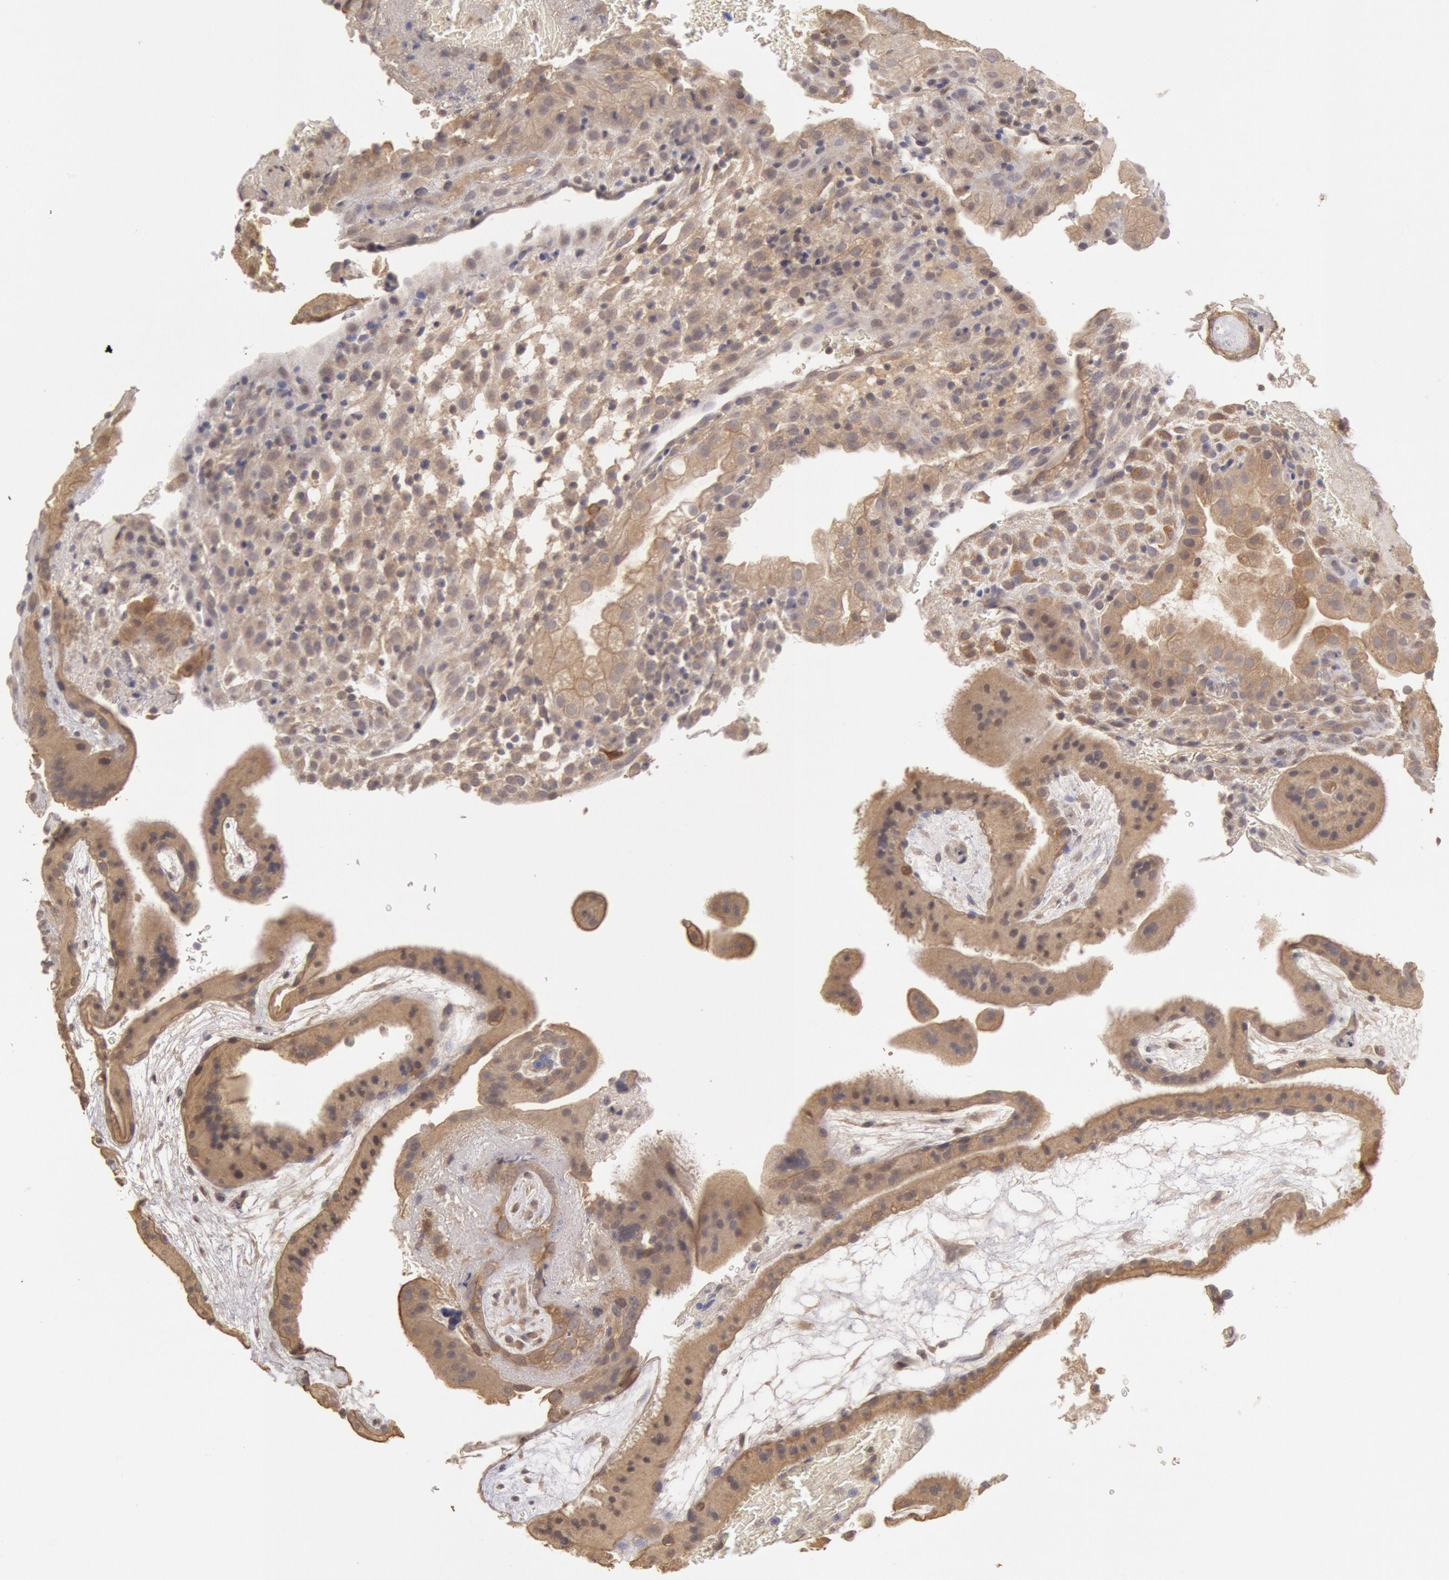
{"staining": {"intensity": "moderate", "quantity": ">75%", "location": "cytoplasmic/membranous"}, "tissue": "placenta", "cell_type": "Decidual cells", "image_type": "normal", "snomed": [{"axis": "morphology", "description": "Normal tissue, NOS"}, {"axis": "topography", "description": "Placenta"}], "caption": "Immunohistochemical staining of unremarkable human placenta demonstrates medium levels of moderate cytoplasmic/membranous staining in approximately >75% of decidual cells.", "gene": "ZFP36L1", "patient": {"sex": "female", "age": 19}}